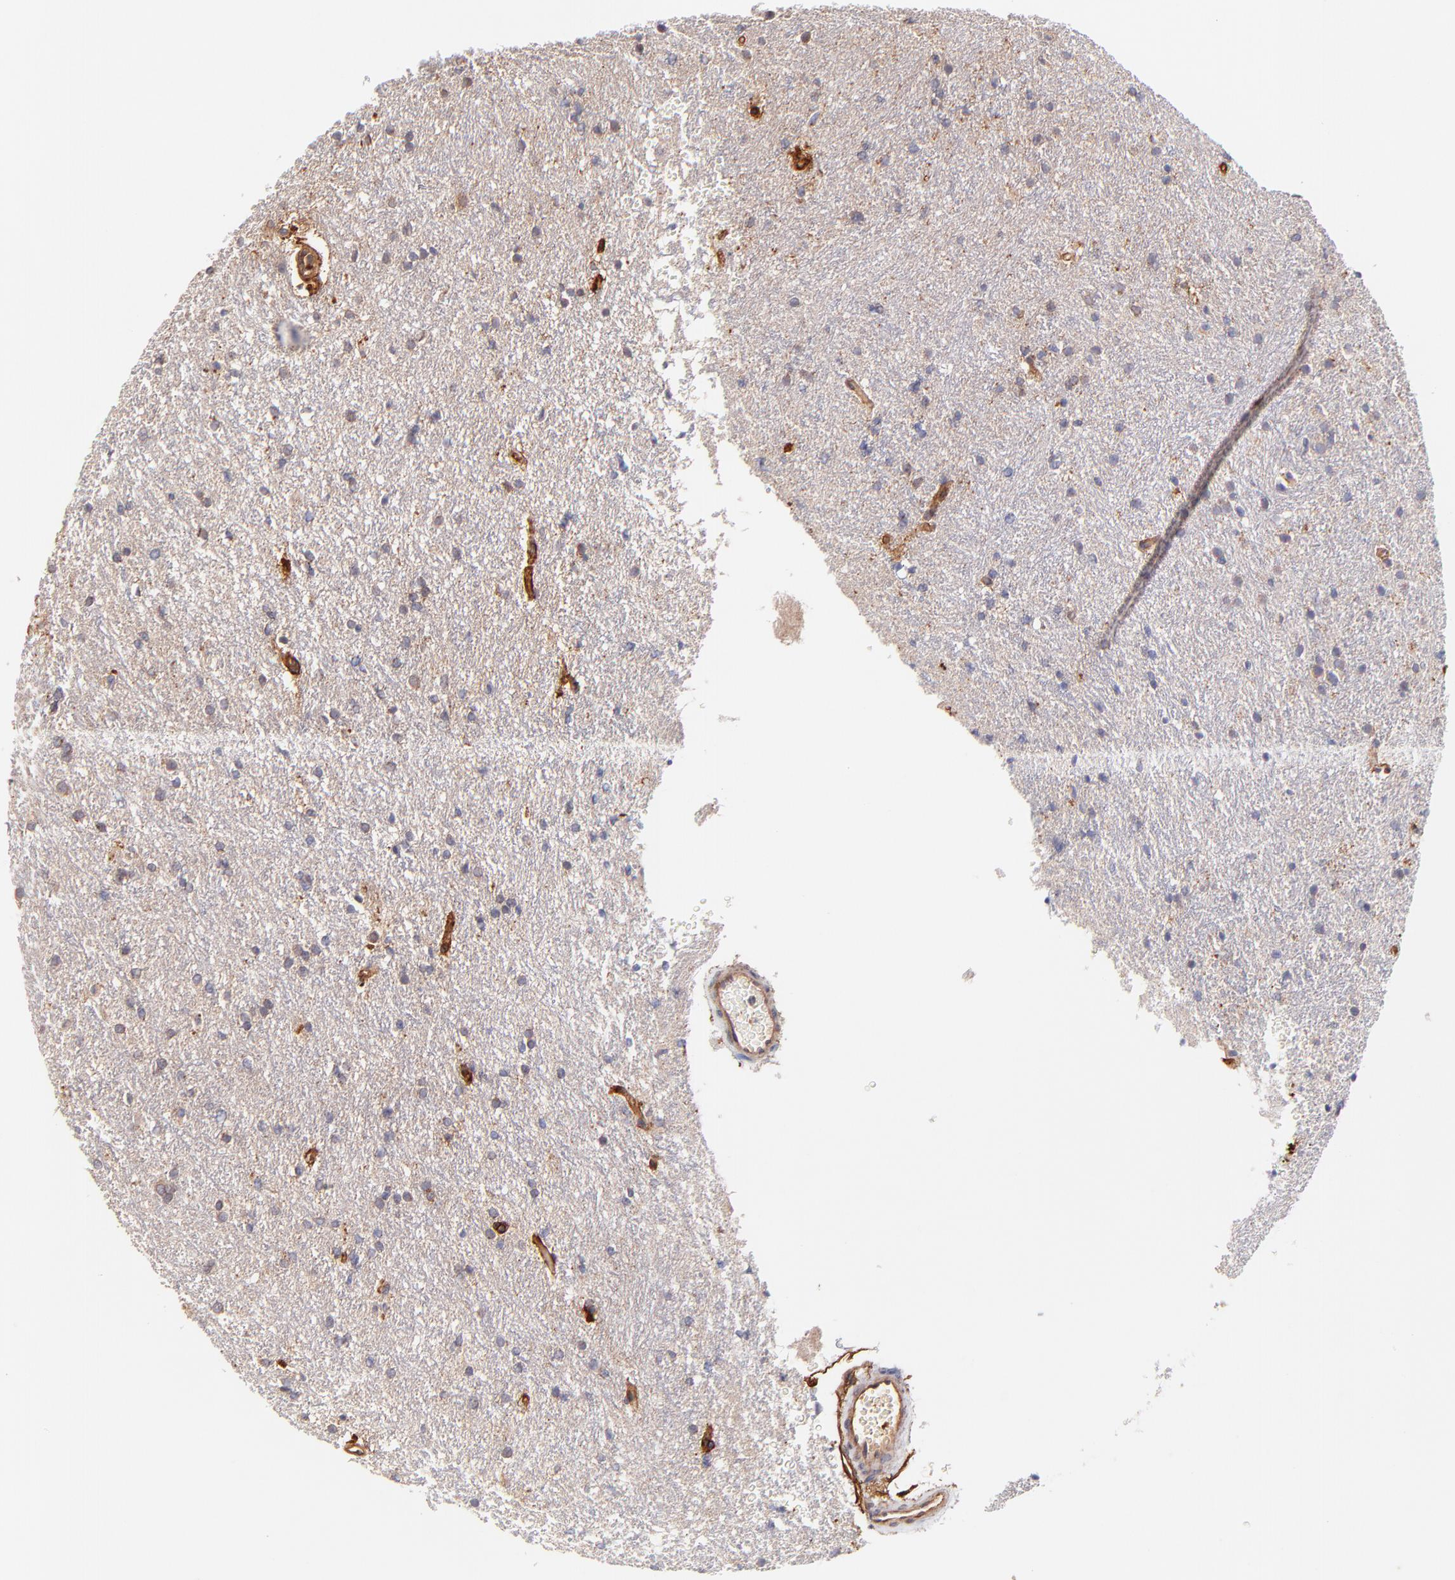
{"staining": {"intensity": "weak", "quantity": "25%-75%", "location": "cytoplasmic/membranous"}, "tissue": "glioma", "cell_type": "Tumor cells", "image_type": "cancer", "snomed": [{"axis": "morphology", "description": "Glioma, malignant, High grade"}, {"axis": "topography", "description": "Brain"}], "caption": "Glioma stained with a protein marker shows weak staining in tumor cells.", "gene": "ITGB1", "patient": {"sex": "female", "age": 50}}